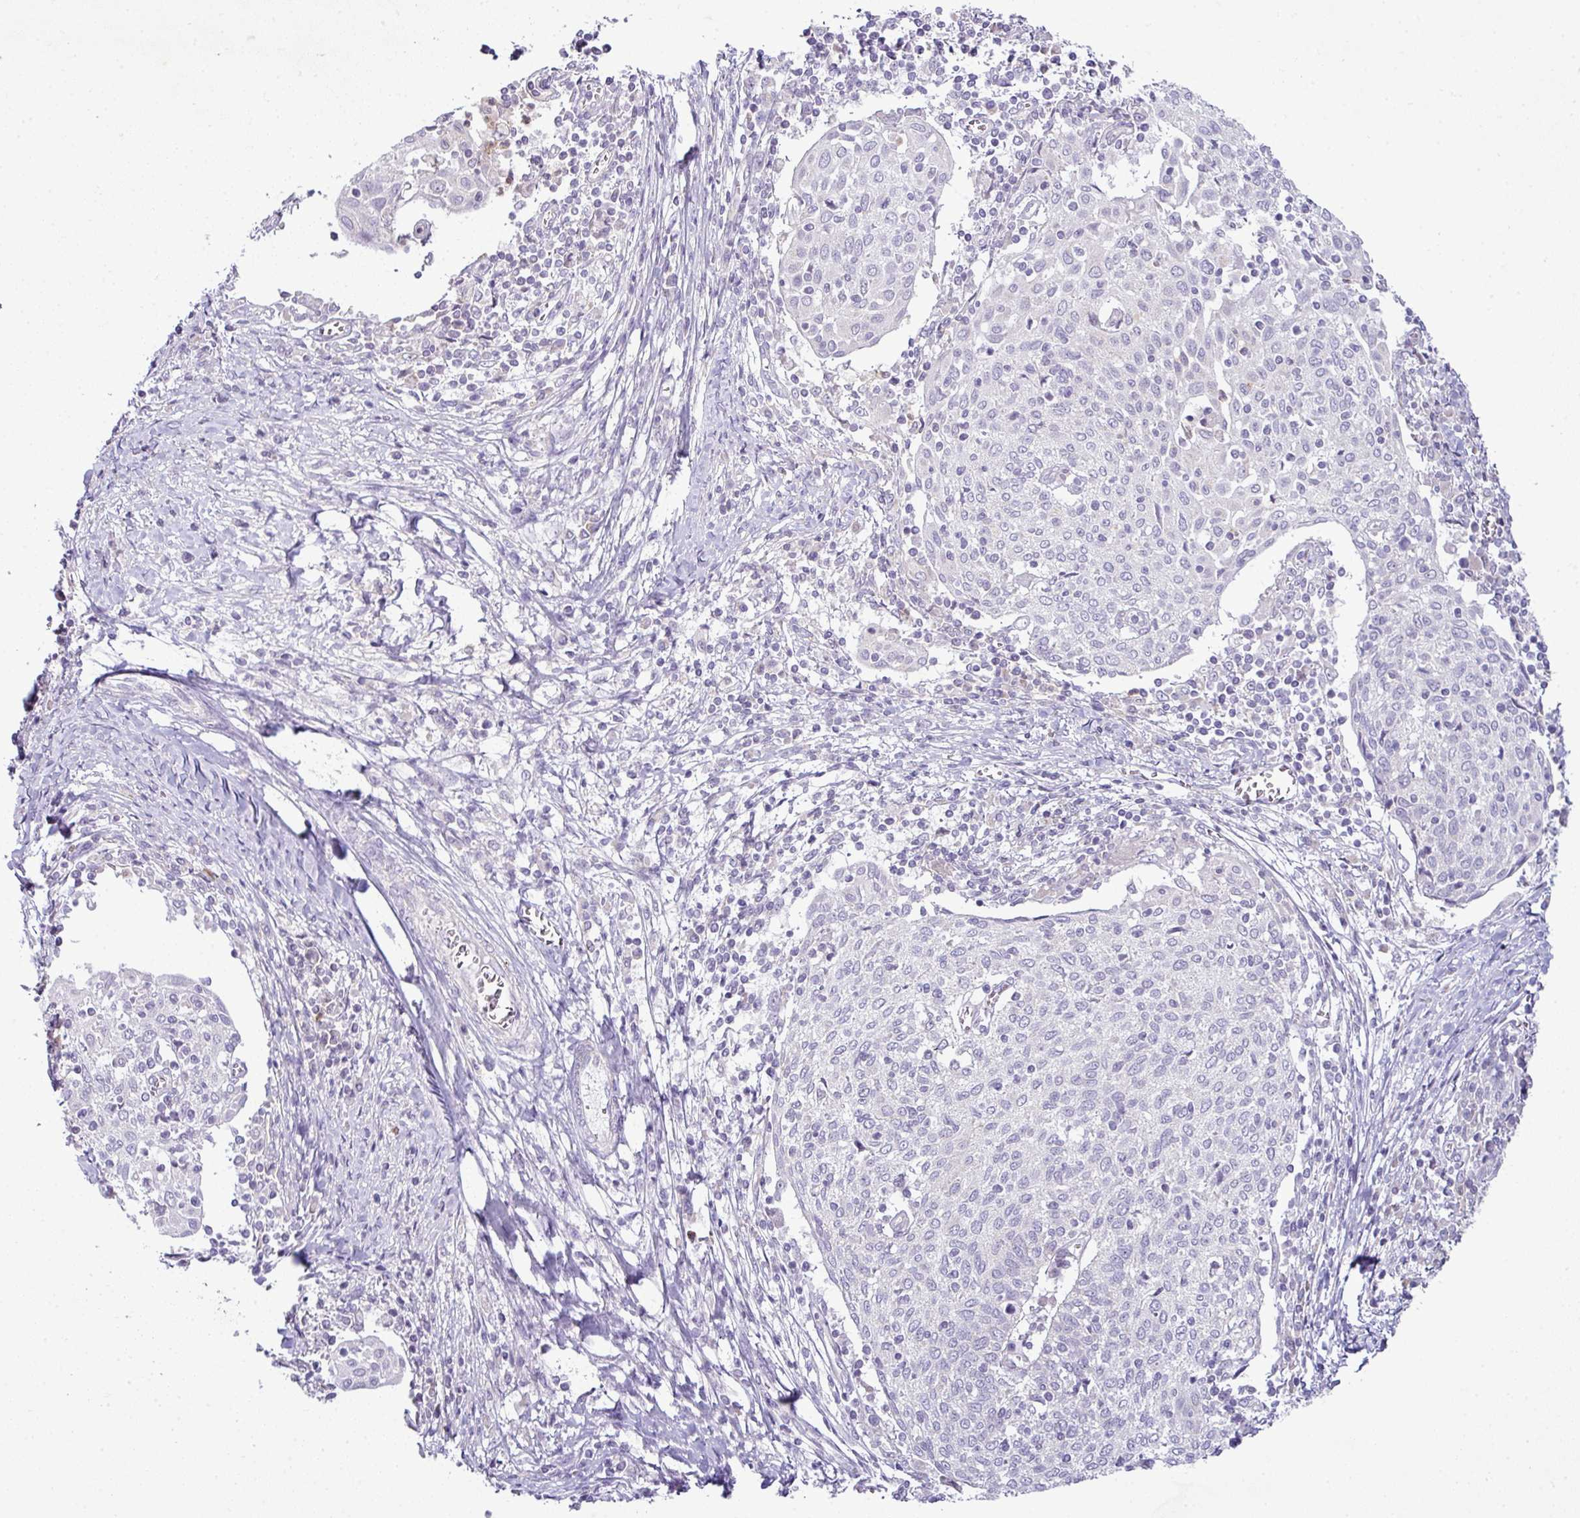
{"staining": {"intensity": "negative", "quantity": "none", "location": "none"}, "tissue": "cervical cancer", "cell_type": "Tumor cells", "image_type": "cancer", "snomed": [{"axis": "morphology", "description": "Squamous cell carcinoma, NOS"}, {"axis": "topography", "description": "Cervix"}], "caption": "Tumor cells are negative for protein expression in human cervical cancer.", "gene": "HBEGF", "patient": {"sex": "female", "age": 52}}